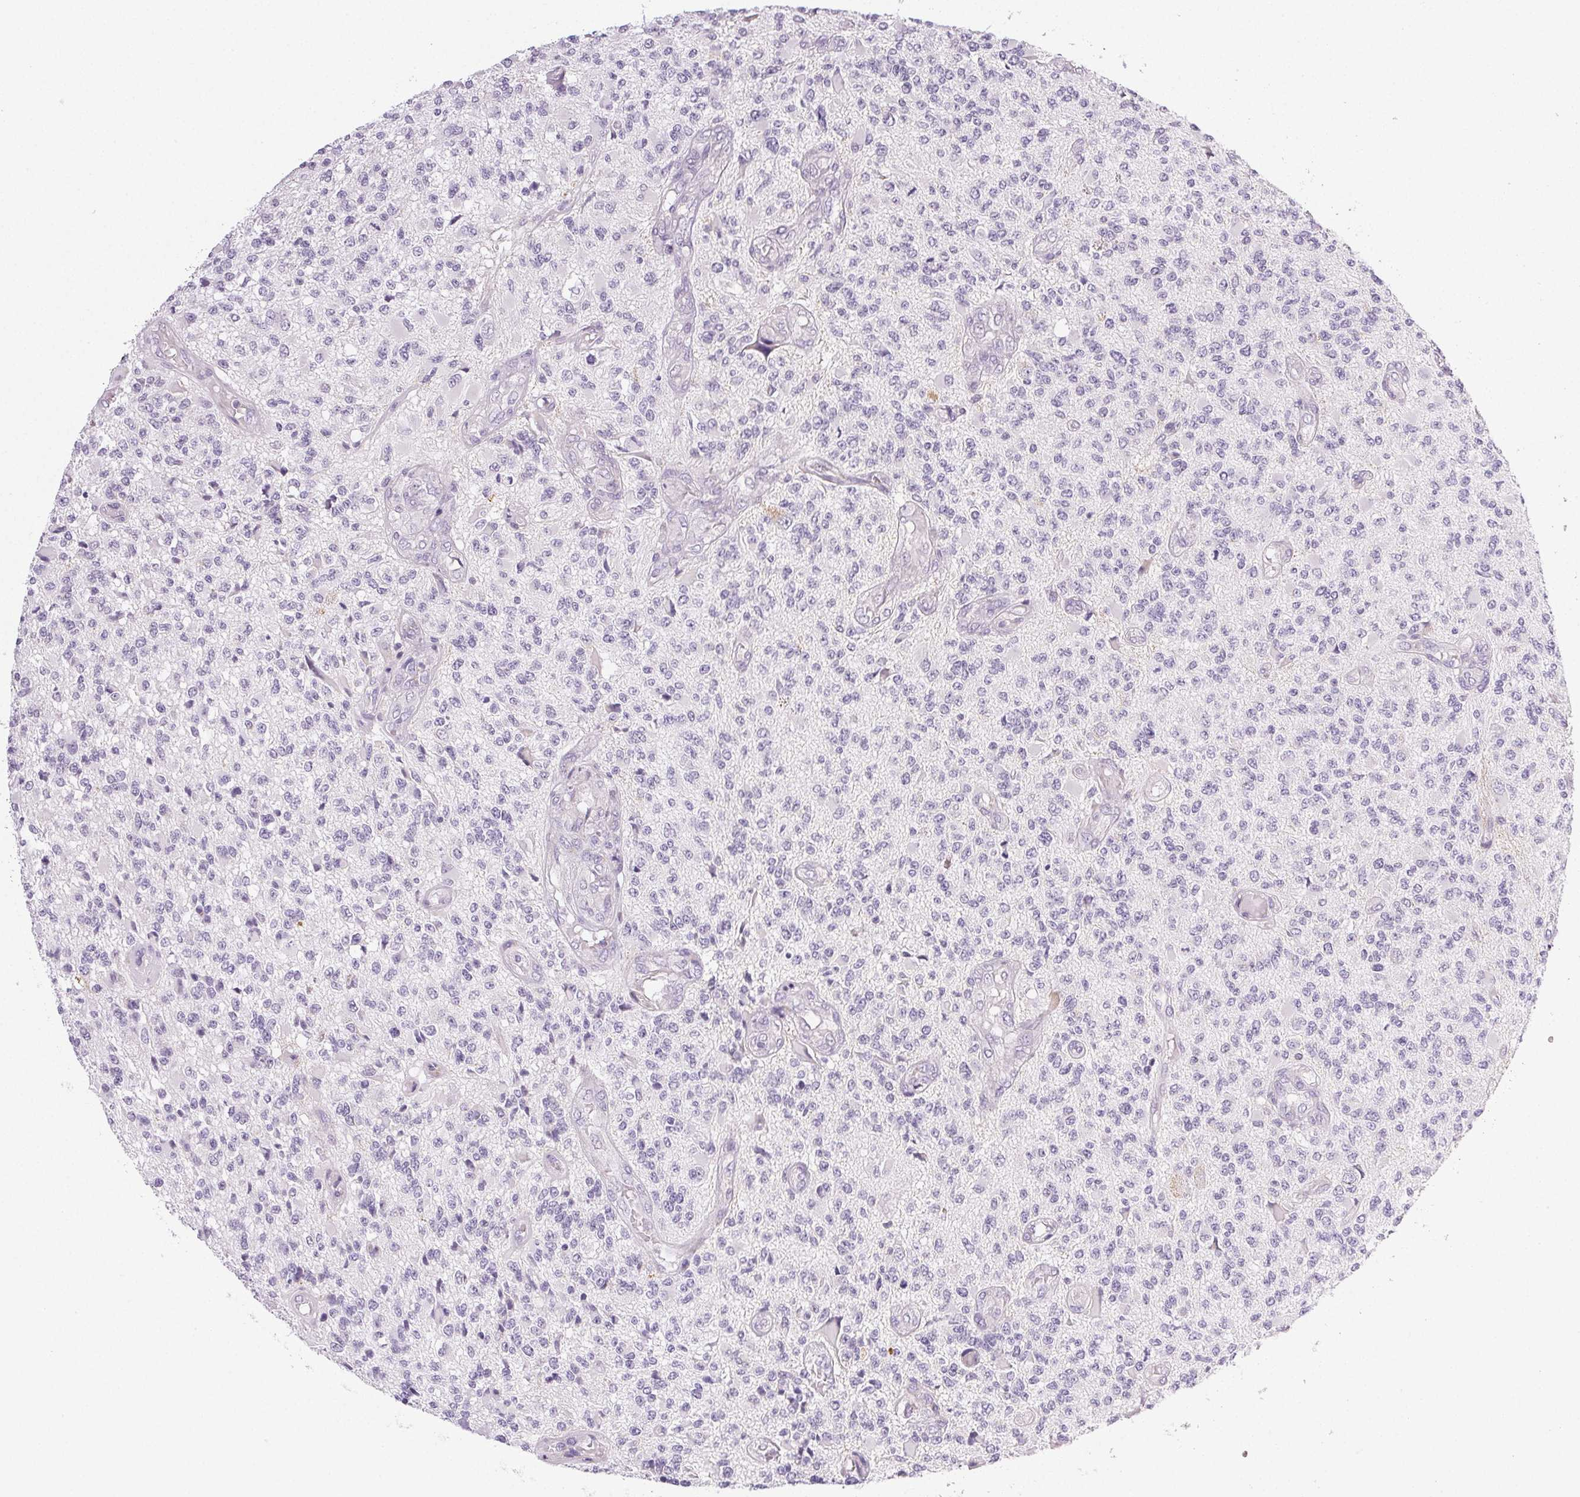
{"staining": {"intensity": "negative", "quantity": "none", "location": "none"}, "tissue": "glioma", "cell_type": "Tumor cells", "image_type": "cancer", "snomed": [{"axis": "morphology", "description": "Glioma, malignant, High grade"}, {"axis": "topography", "description": "Brain"}], "caption": "An immunohistochemistry image of high-grade glioma (malignant) is shown. There is no staining in tumor cells of high-grade glioma (malignant).", "gene": "COL7A1", "patient": {"sex": "female", "age": 63}}